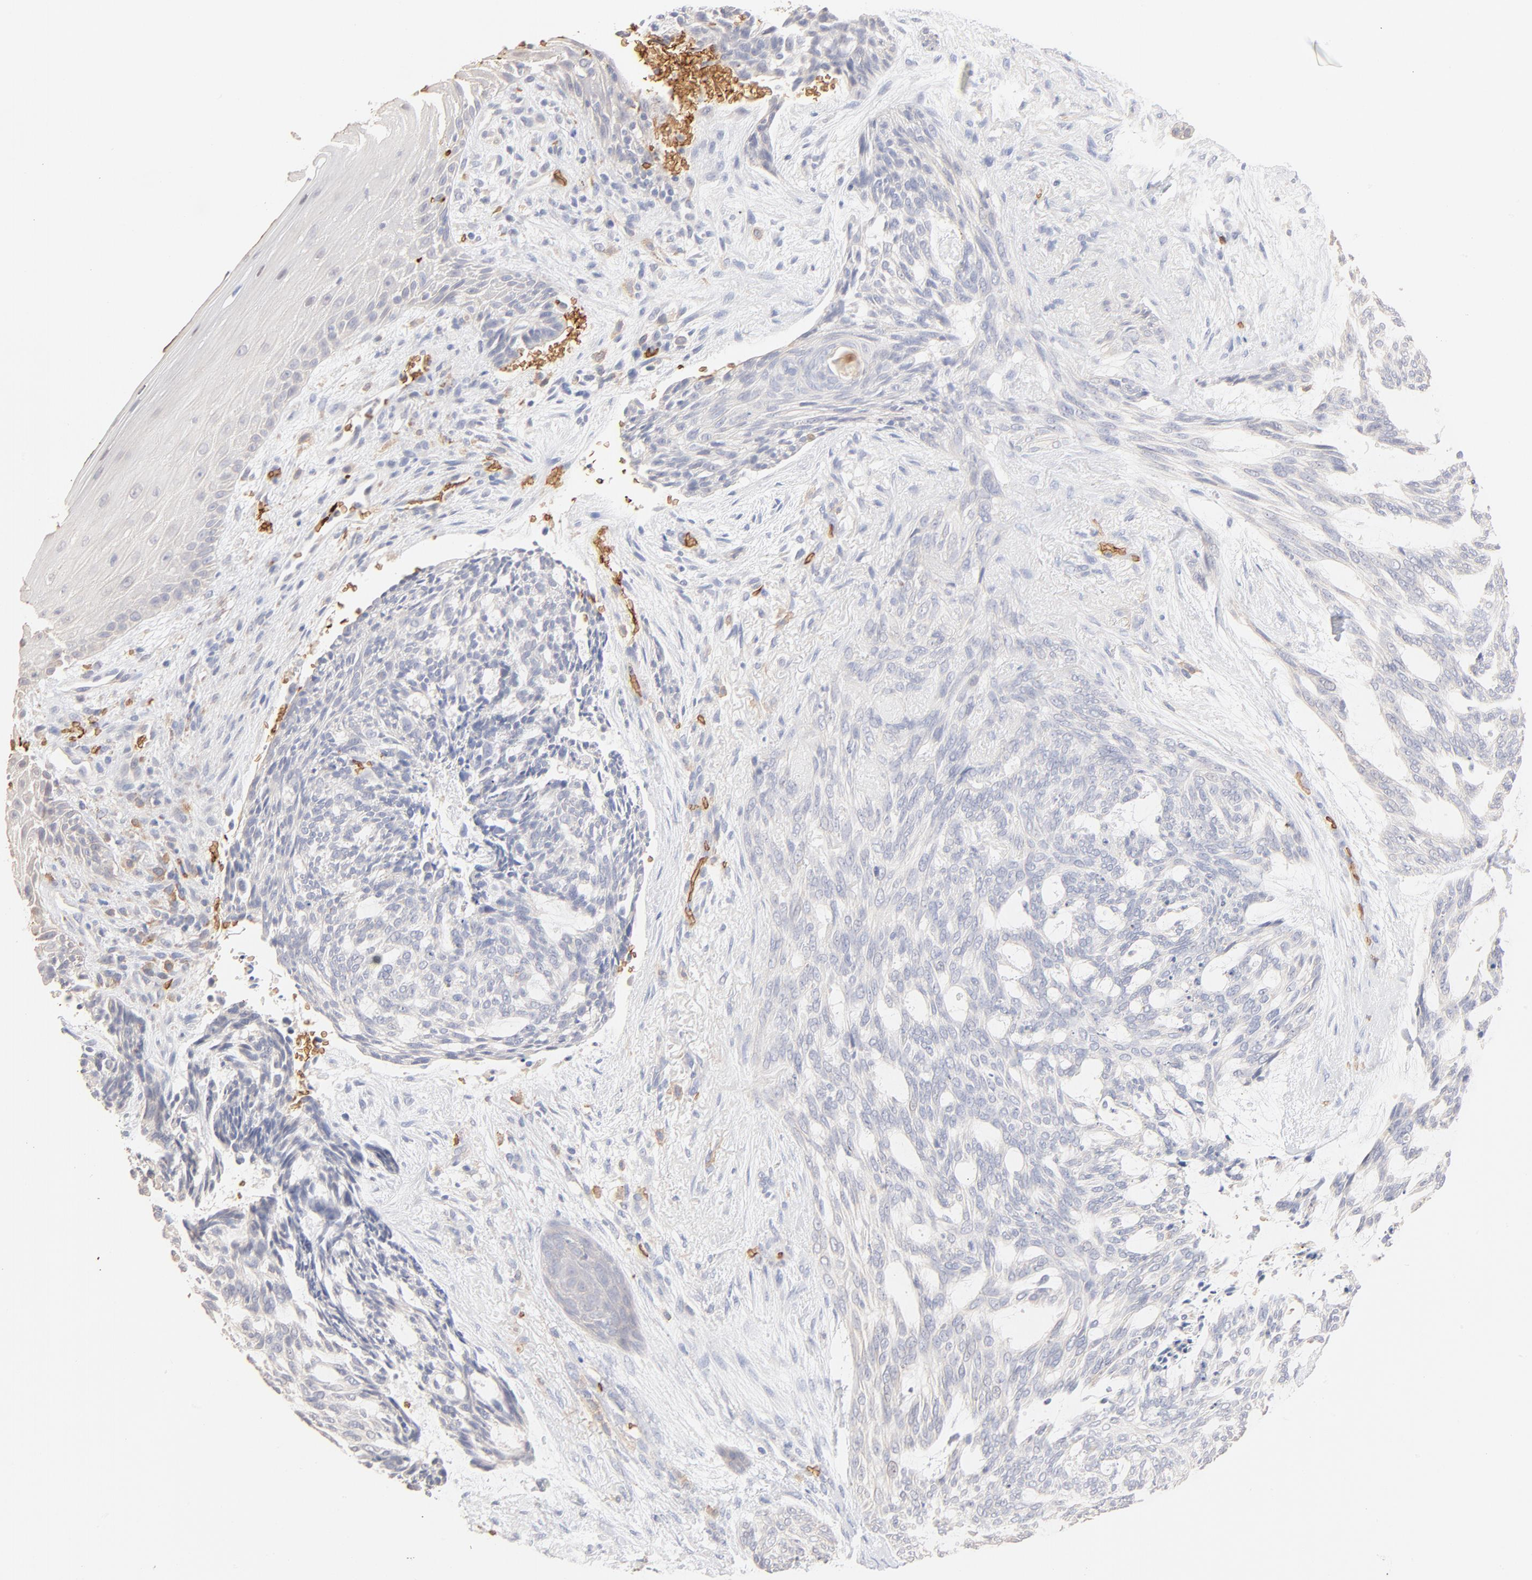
{"staining": {"intensity": "negative", "quantity": "none", "location": "none"}, "tissue": "skin cancer", "cell_type": "Tumor cells", "image_type": "cancer", "snomed": [{"axis": "morphology", "description": "Normal tissue, NOS"}, {"axis": "morphology", "description": "Basal cell carcinoma"}, {"axis": "topography", "description": "Skin"}], "caption": "An IHC image of skin cancer (basal cell carcinoma) is shown. There is no staining in tumor cells of skin cancer (basal cell carcinoma).", "gene": "SPTB", "patient": {"sex": "female", "age": 71}}